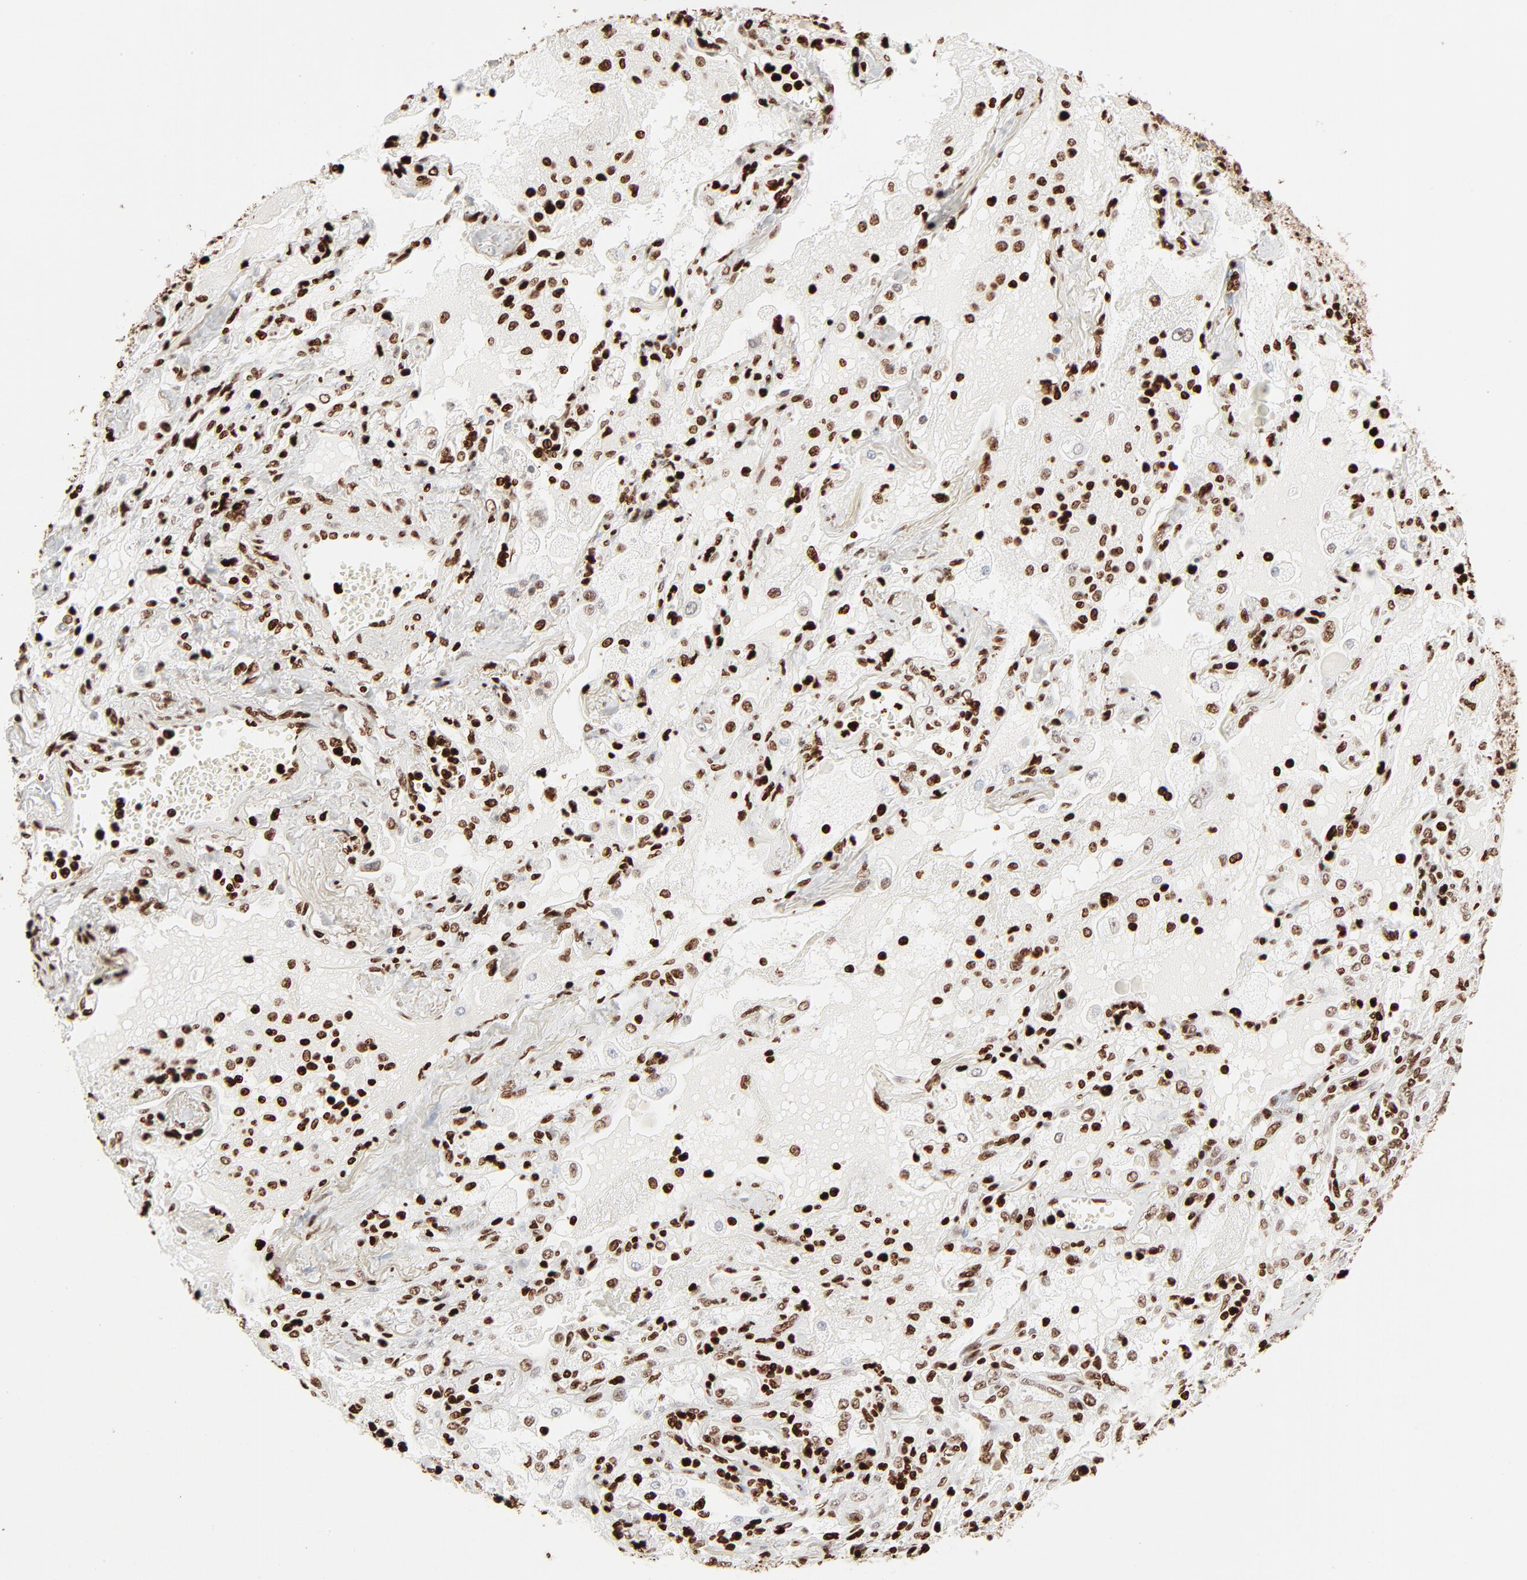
{"staining": {"intensity": "moderate", "quantity": ">75%", "location": "nuclear"}, "tissue": "lung cancer", "cell_type": "Tumor cells", "image_type": "cancer", "snomed": [{"axis": "morphology", "description": "Squamous cell carcinoma, NOS"}, {"axis": "topography", "description": "Lung"}], "caption": "Lung cancer stained with DAB immunohistochemistry (IHC) shows medium levels of moderate nuclear expression in approximately >75% of tumor cells.", "gene": "HMGB2", "patient": {"sex": "female", "age": 76}}